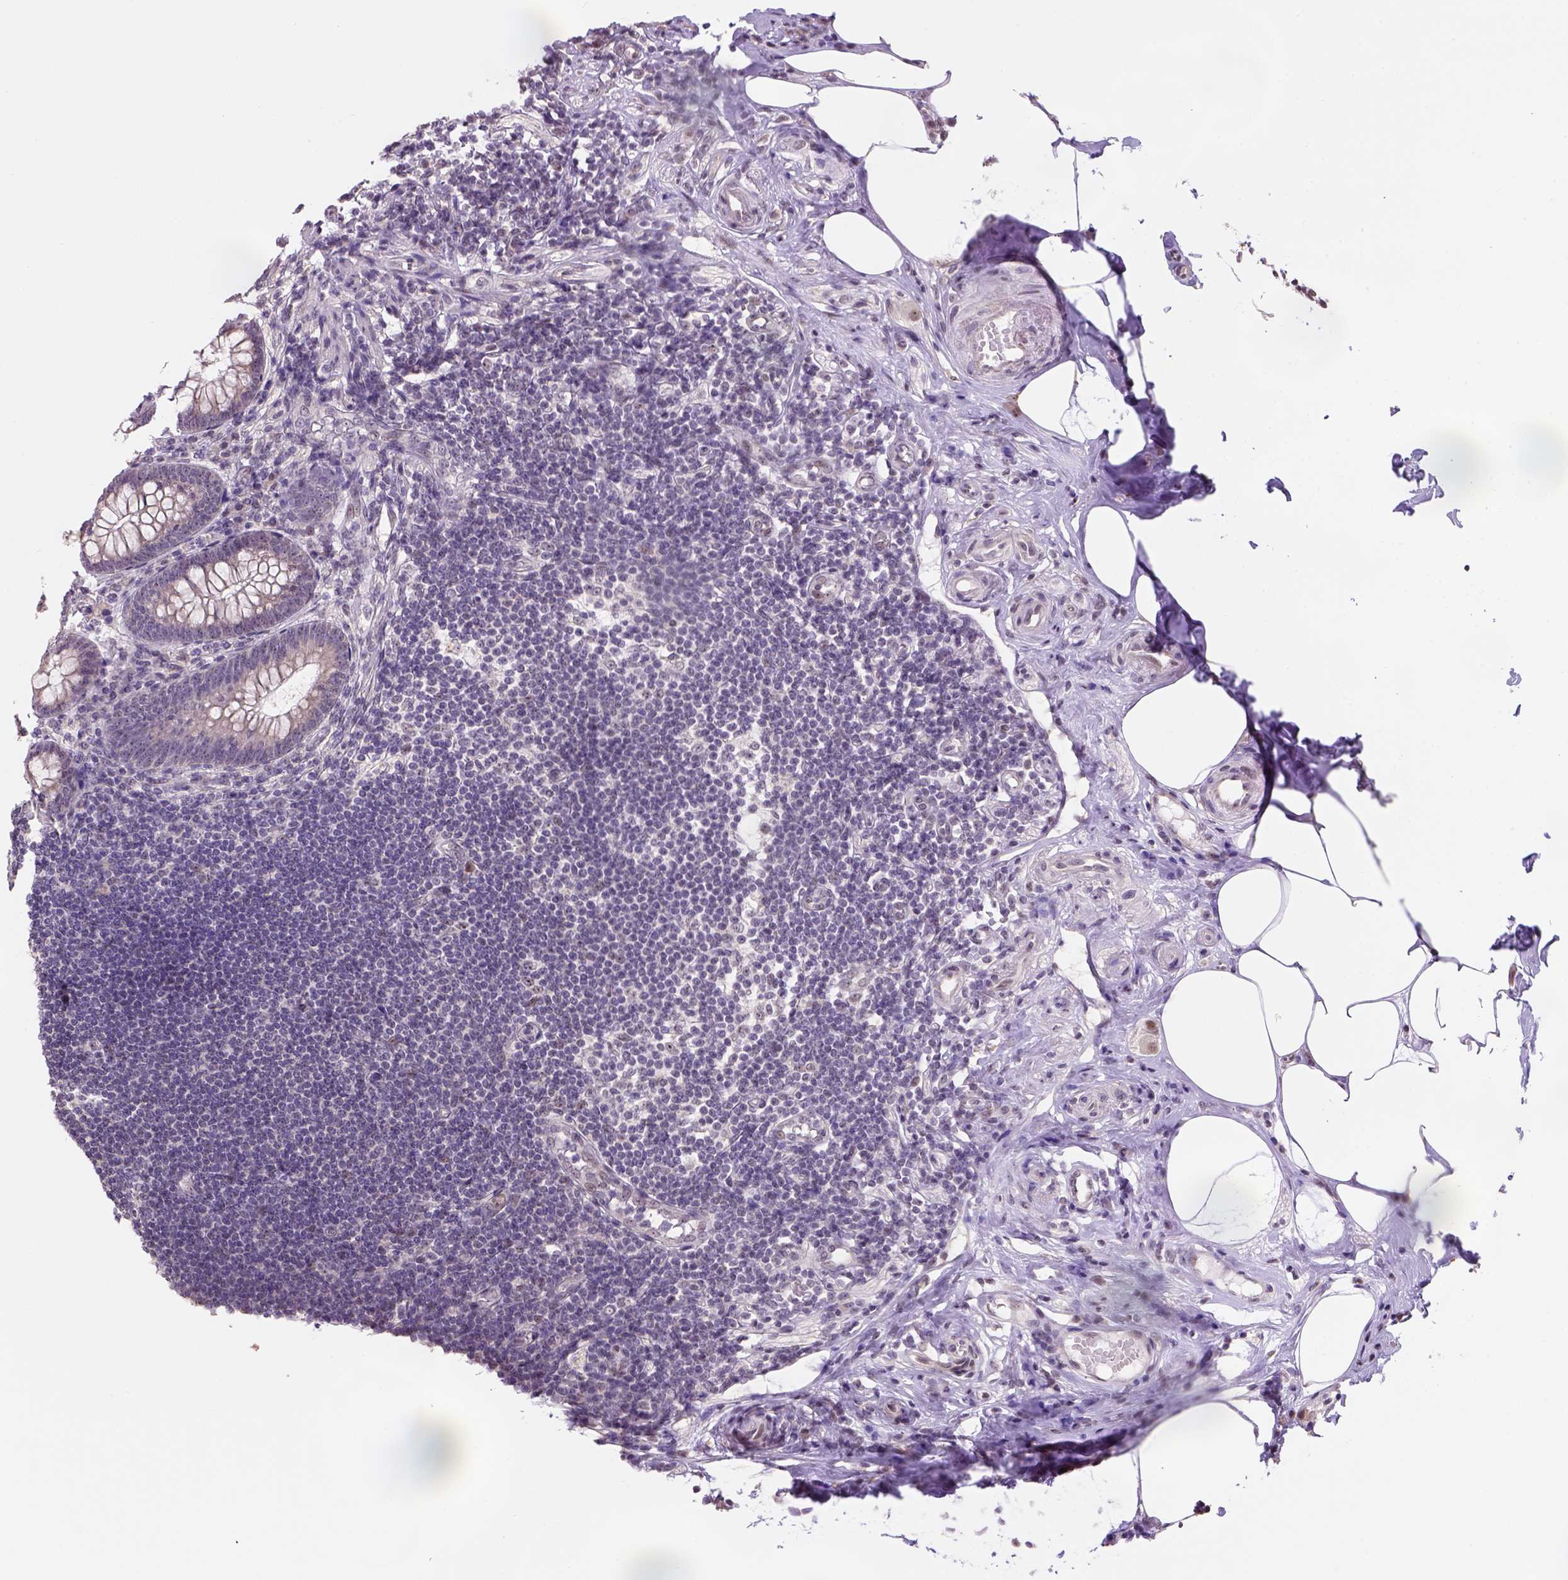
{"staining": {"intensity": "negative", "quantity": "none", "location": "none"}, "tissue": "appendix", "cell_type": "Glandular cells", "image_type": "normal", "snomed": [{"axis": "morphology", "description": "Normal tissue, NOS"}, {"axis": "topography", "description": "Appendix"}], "caption": "Immunohistochemistry histopathology image of unremarkable human appendix stained for a protein (brown), which displays no expression in glandular cells.", "gene": "DDX50", "patient": {"sex": "female", "age": 57}}